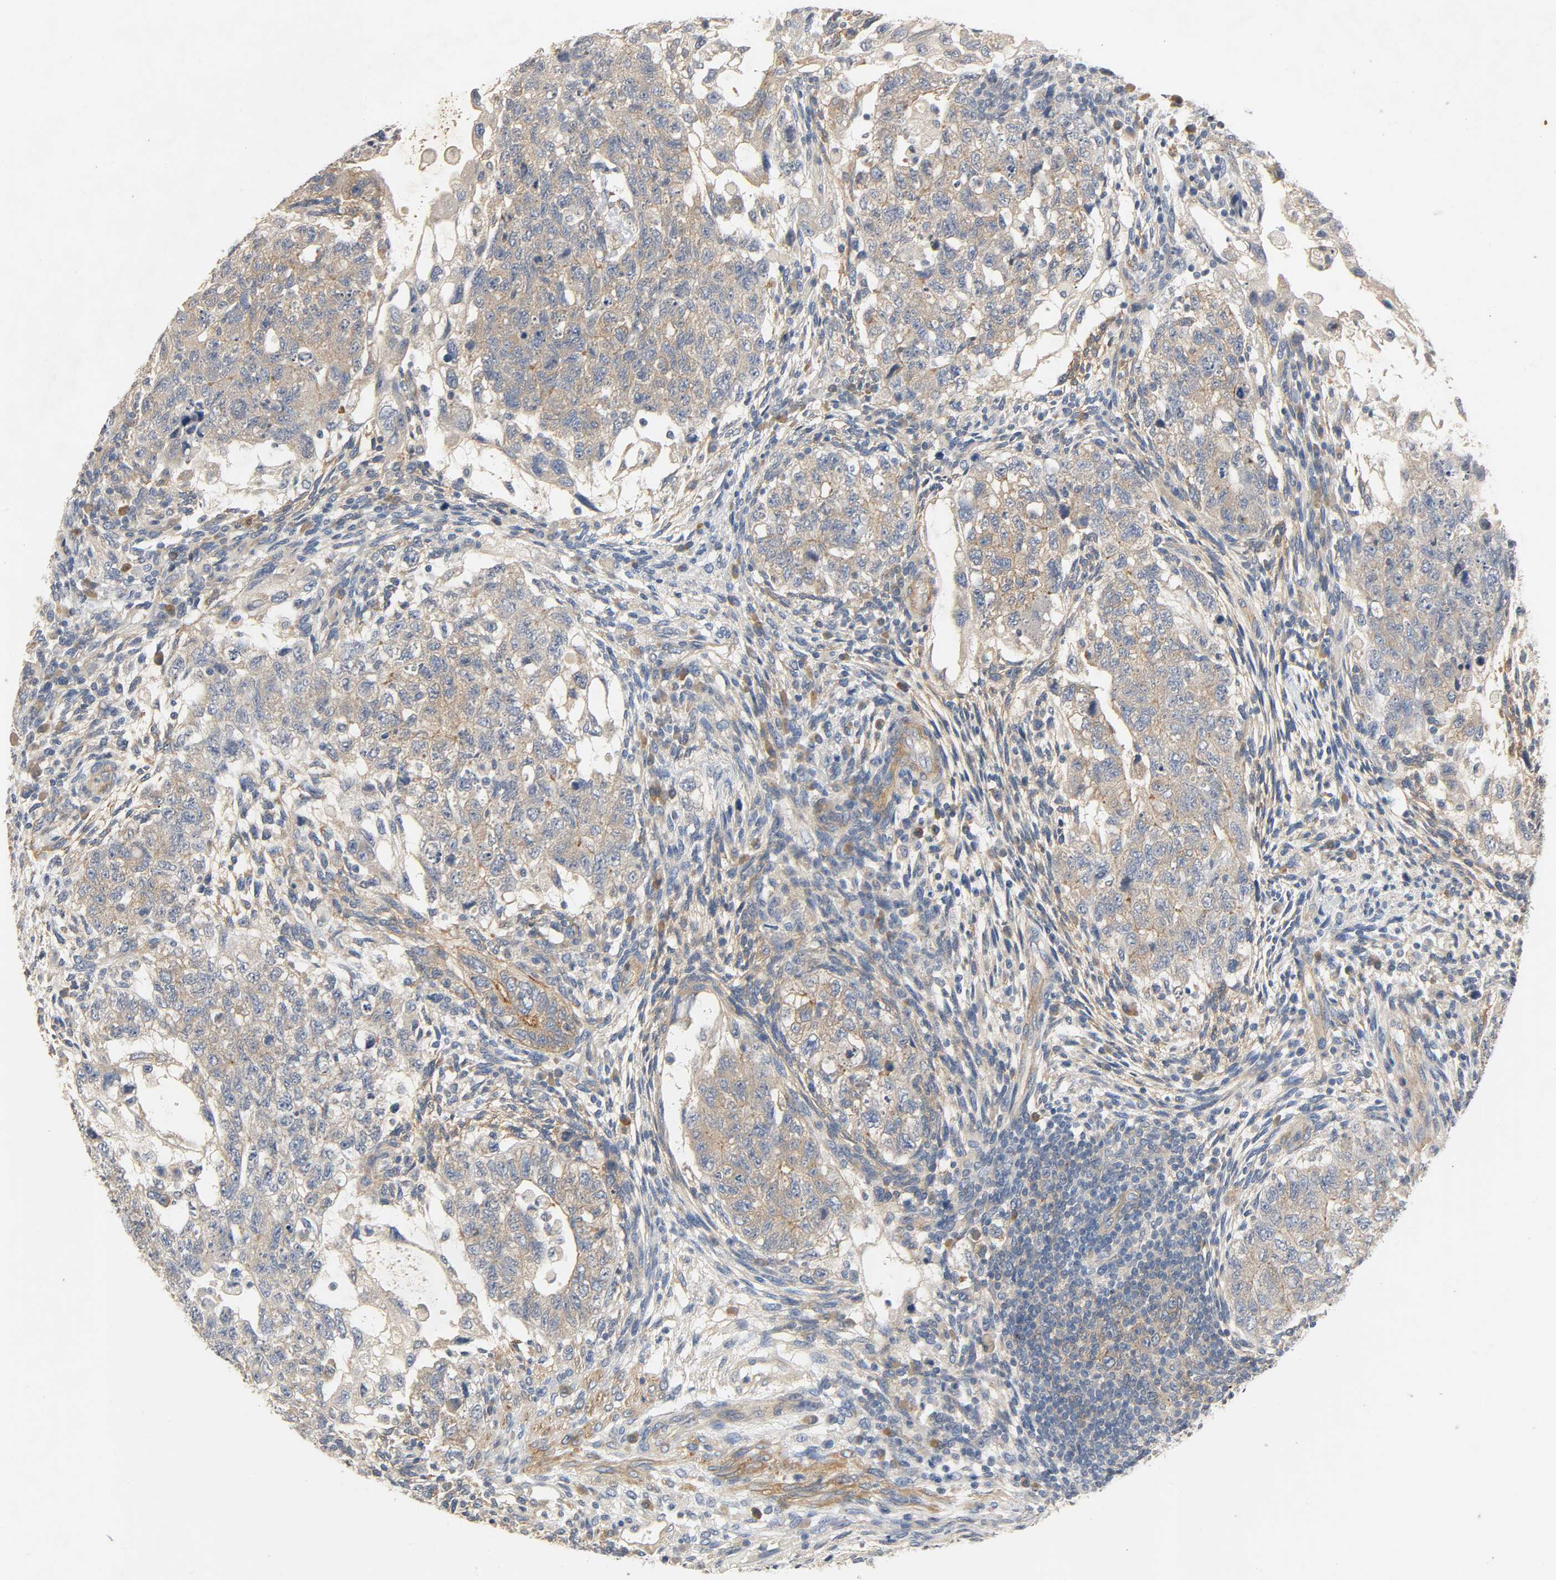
{"staining": {"intensity": "moderate", "quantity": ">75%", "location": "cytoplasmic/membranous"}, "tissue": "testis cancer", "cell_type": "Tumor cells", "image_type": "cancer", "snomed": [{"axis": "morphology", "description": "Normal tissue, NOS"}, {"axis": "morphology", "description": "Carcinoma, Embryonal, NOS"}, {"axis": "topography", "description": "Testis"}], "caption": "This is a photomicrograph of immunohistochemistry staining of embryonal carcinoma (testis), which shows moderate positivity in the cytoplasmic/membranous of tumor cells.", "gene": "ARPC1A", "patient": {"sex": "male", "age": 36}}